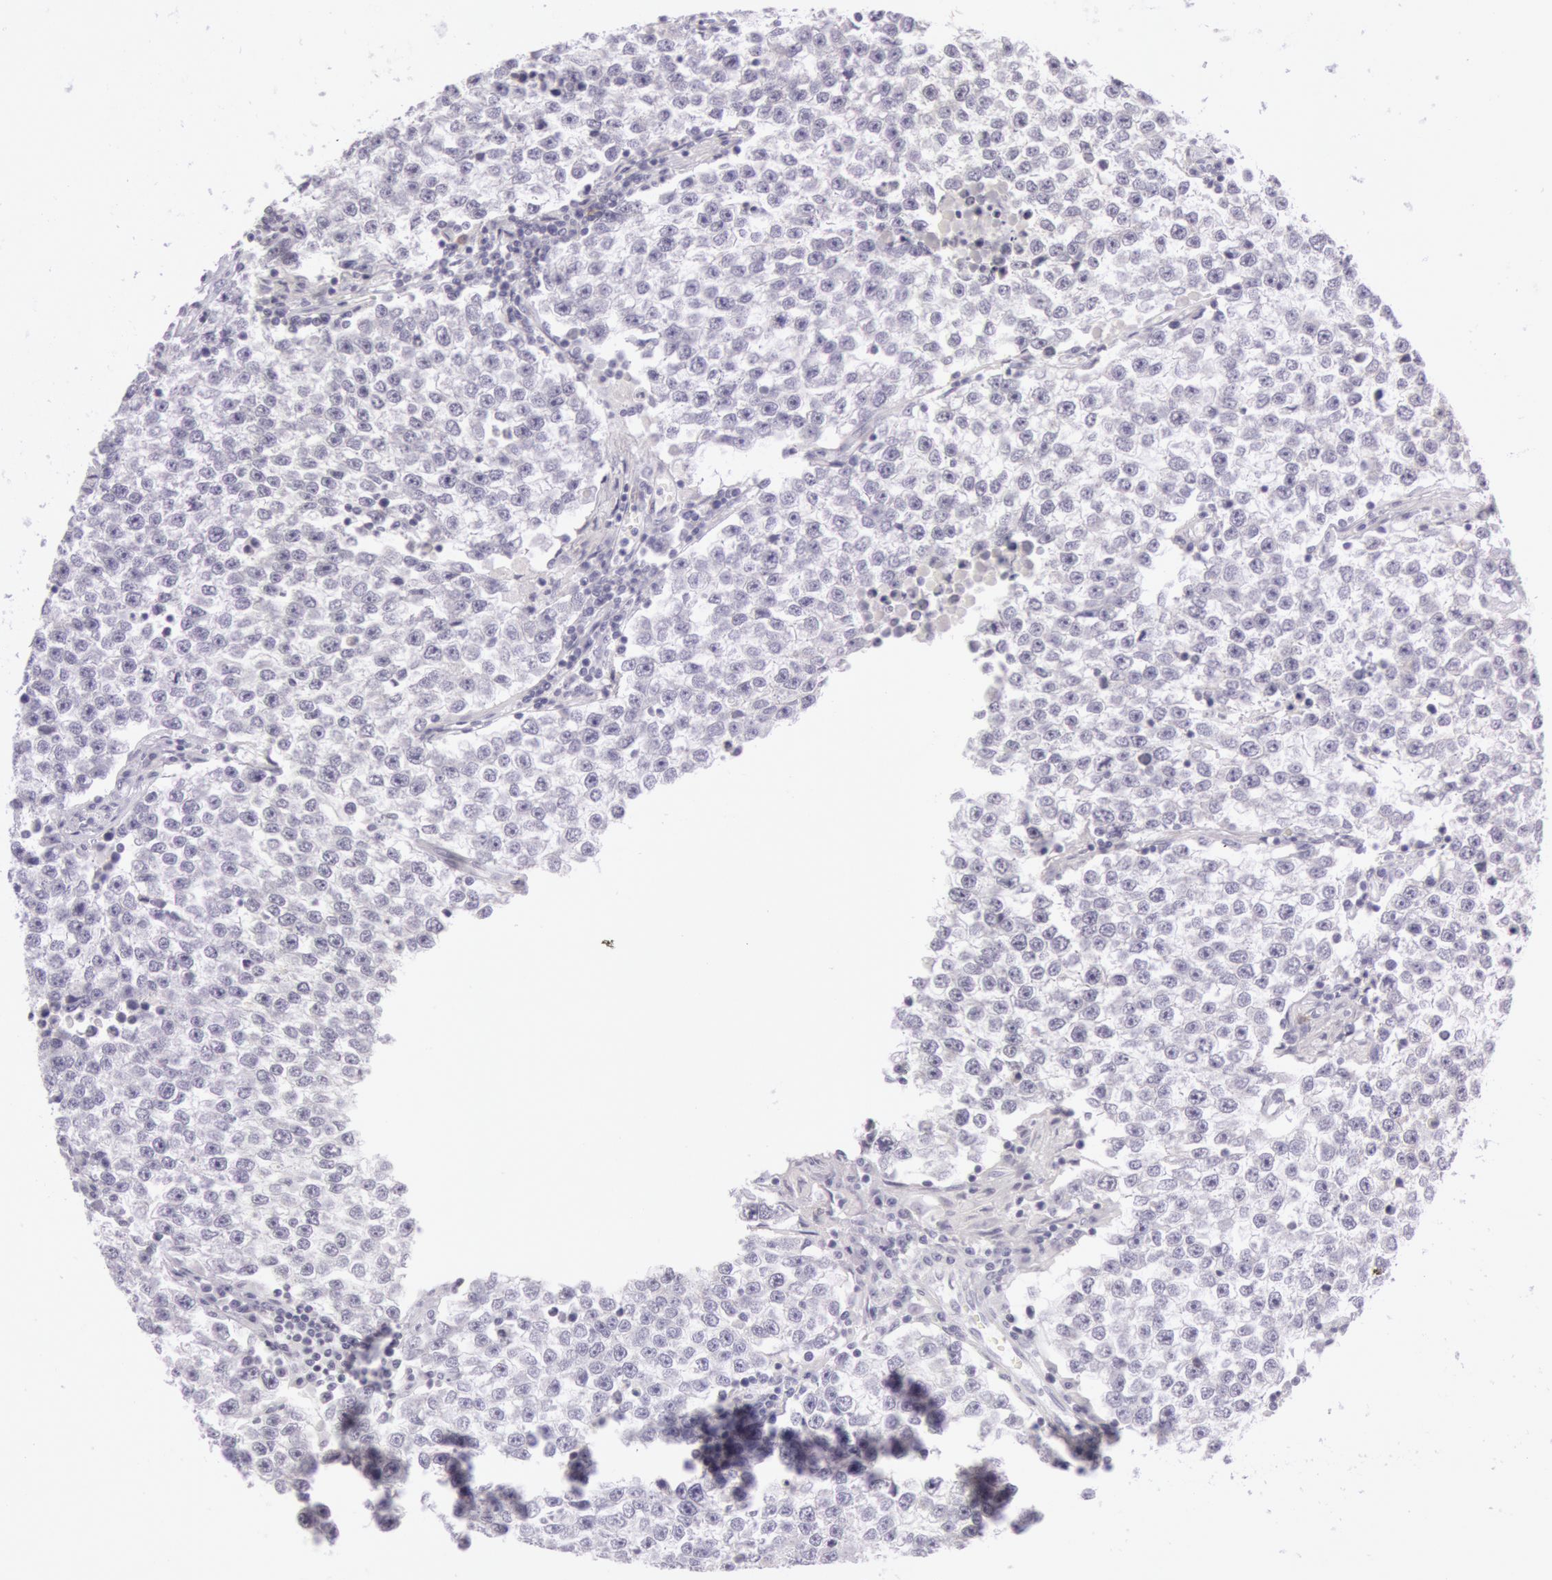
{"staining": {"intensity": "negative", "quantity": "none", "location": "none"}, "tissue": "testis cancer", "cell_type": "Tumor cells", "image_type": "cancer", "snomed": [{"axis": "morphology", "description": "Seminoma, NOS"}, {"axis": "topography", "description": "Testis"}], "caption": "Immunohistochemistry (IHC) of human testis cancer (seminoma) displays no staining in tumor cells.", "gene": "CKB", "patient": {"sex": "male", "age": 36}}